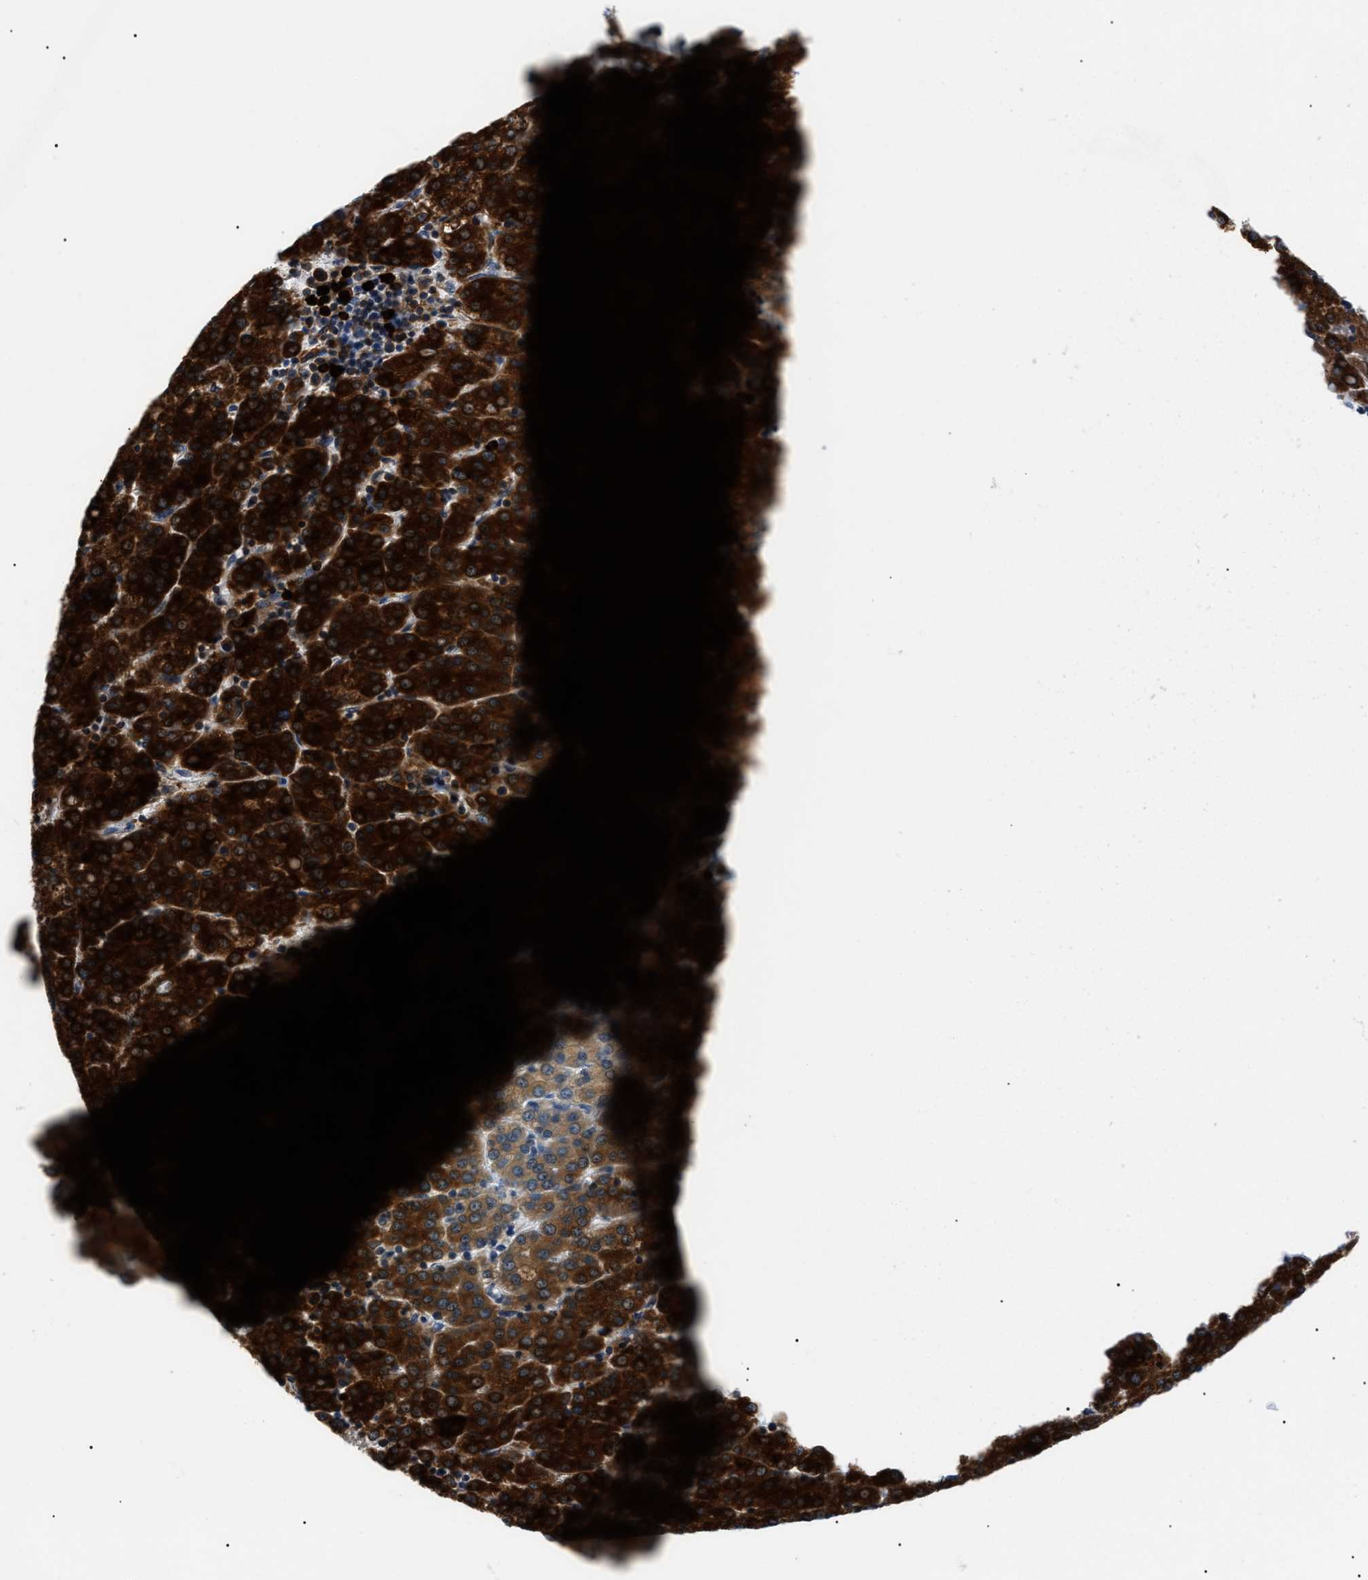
{"staining": {"intensity": "strong", "quantity": ">75%", "location": "cytoplasmic/membranous"}, "tissue": "liver cancer", "cell_type": "Tumor cells", "image_type": "cancer", "snomed": [{"axis": "morphology", "description": "Carcinoma, Hepatocellular, NOS"}, {"axis": "topography", "description": "Liver"}], "caption": "Tumor cells reveal strong cytoplasmic/membranous staining in about >75% of cells in liver cancer. Nuclei are stained in blue.", "gene": "DERL1", "patient": {"sex": "female", "age": 58}}